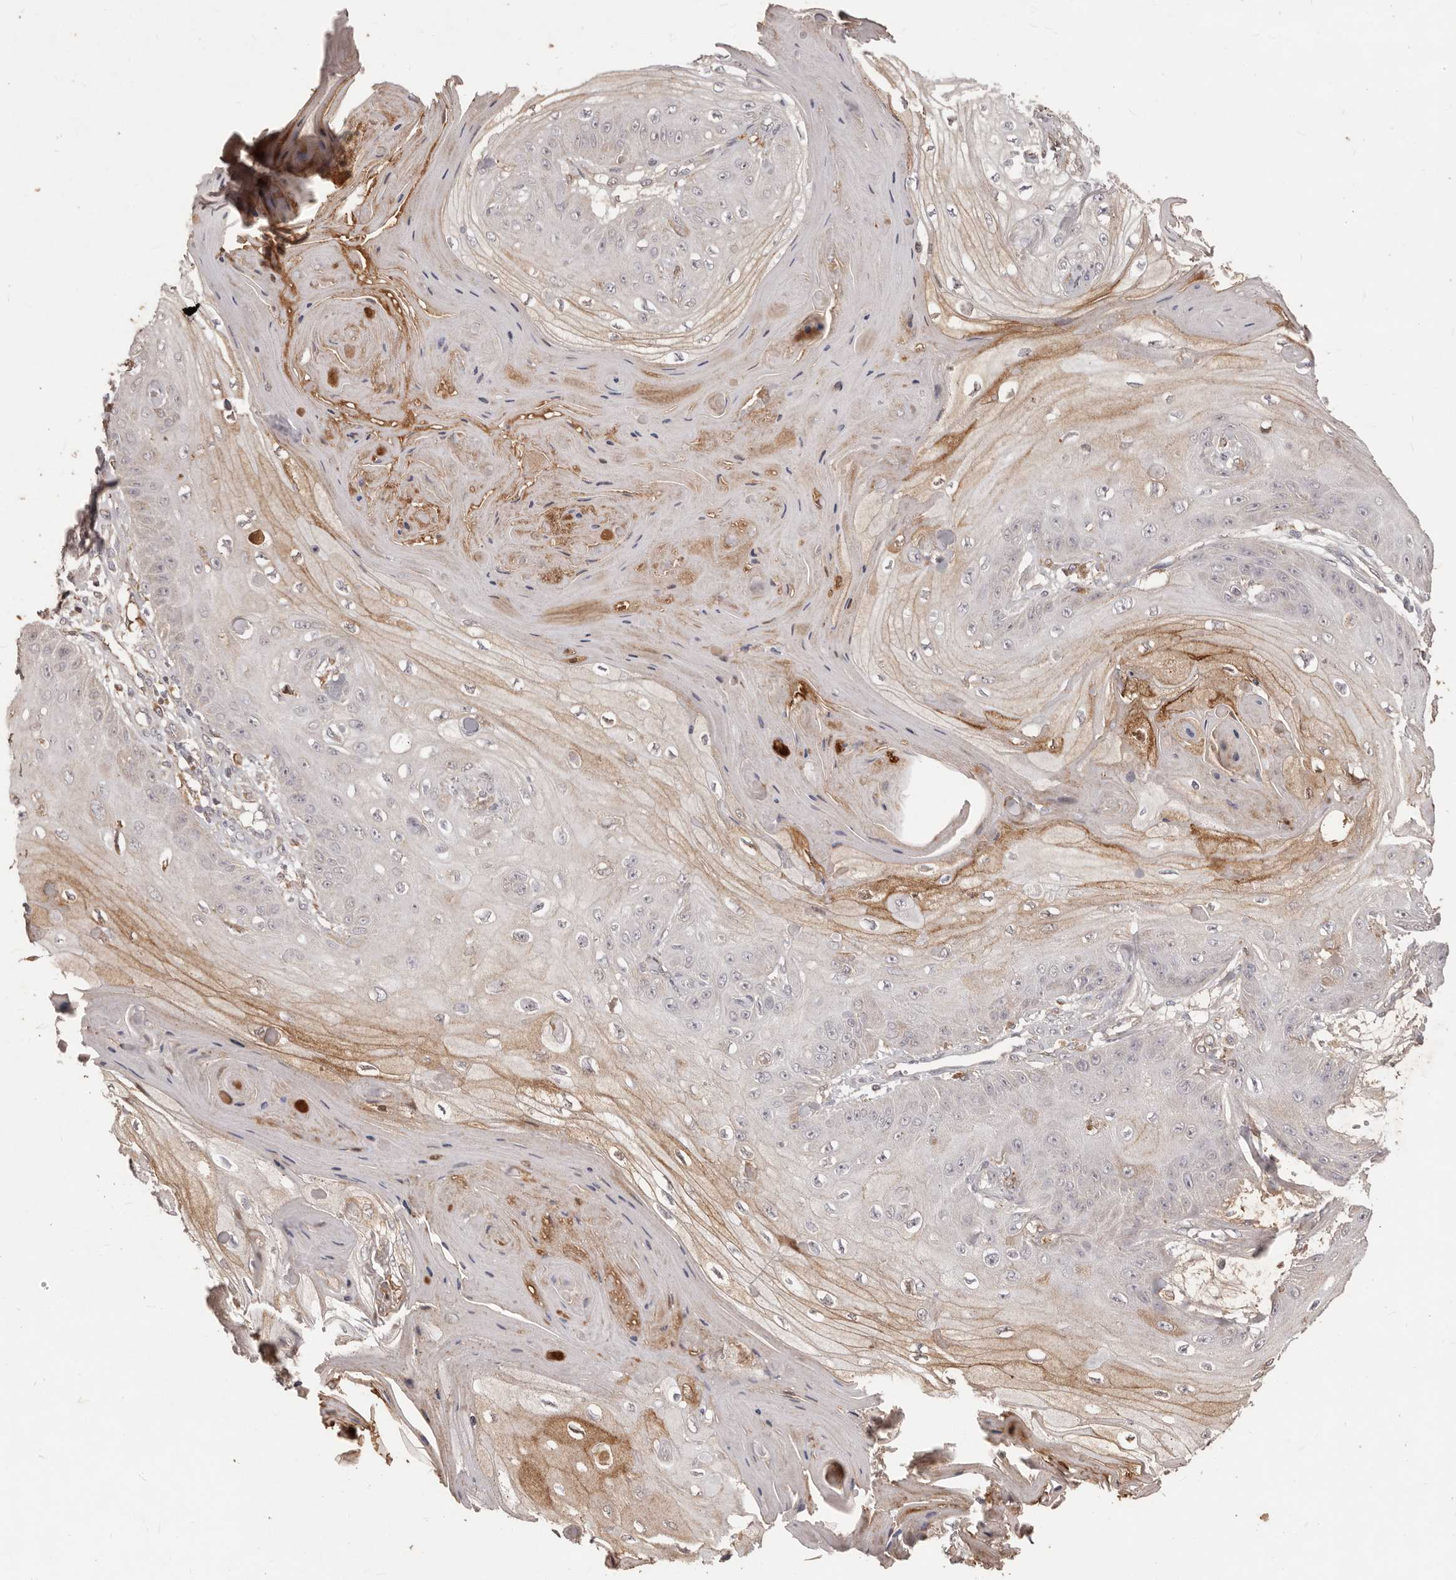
{"staining": {"intensity": "negative", "quantity": "none", "location": "none"}, "tissue": "skin cancer", "cell_type": "Tumor cells", "image_type": "cancer", "snomed": [{"axis": "morphology", "description": "Squamous cell carcinoma, NOS"}, {"axis": "topography", "description": "Skin"}], "caption": "Tumor cells show no significant staining in skin cancer (squamous cell carcinoma).", "gene": "PRSS27", "patient": {"sex": "male", "age": 74}}